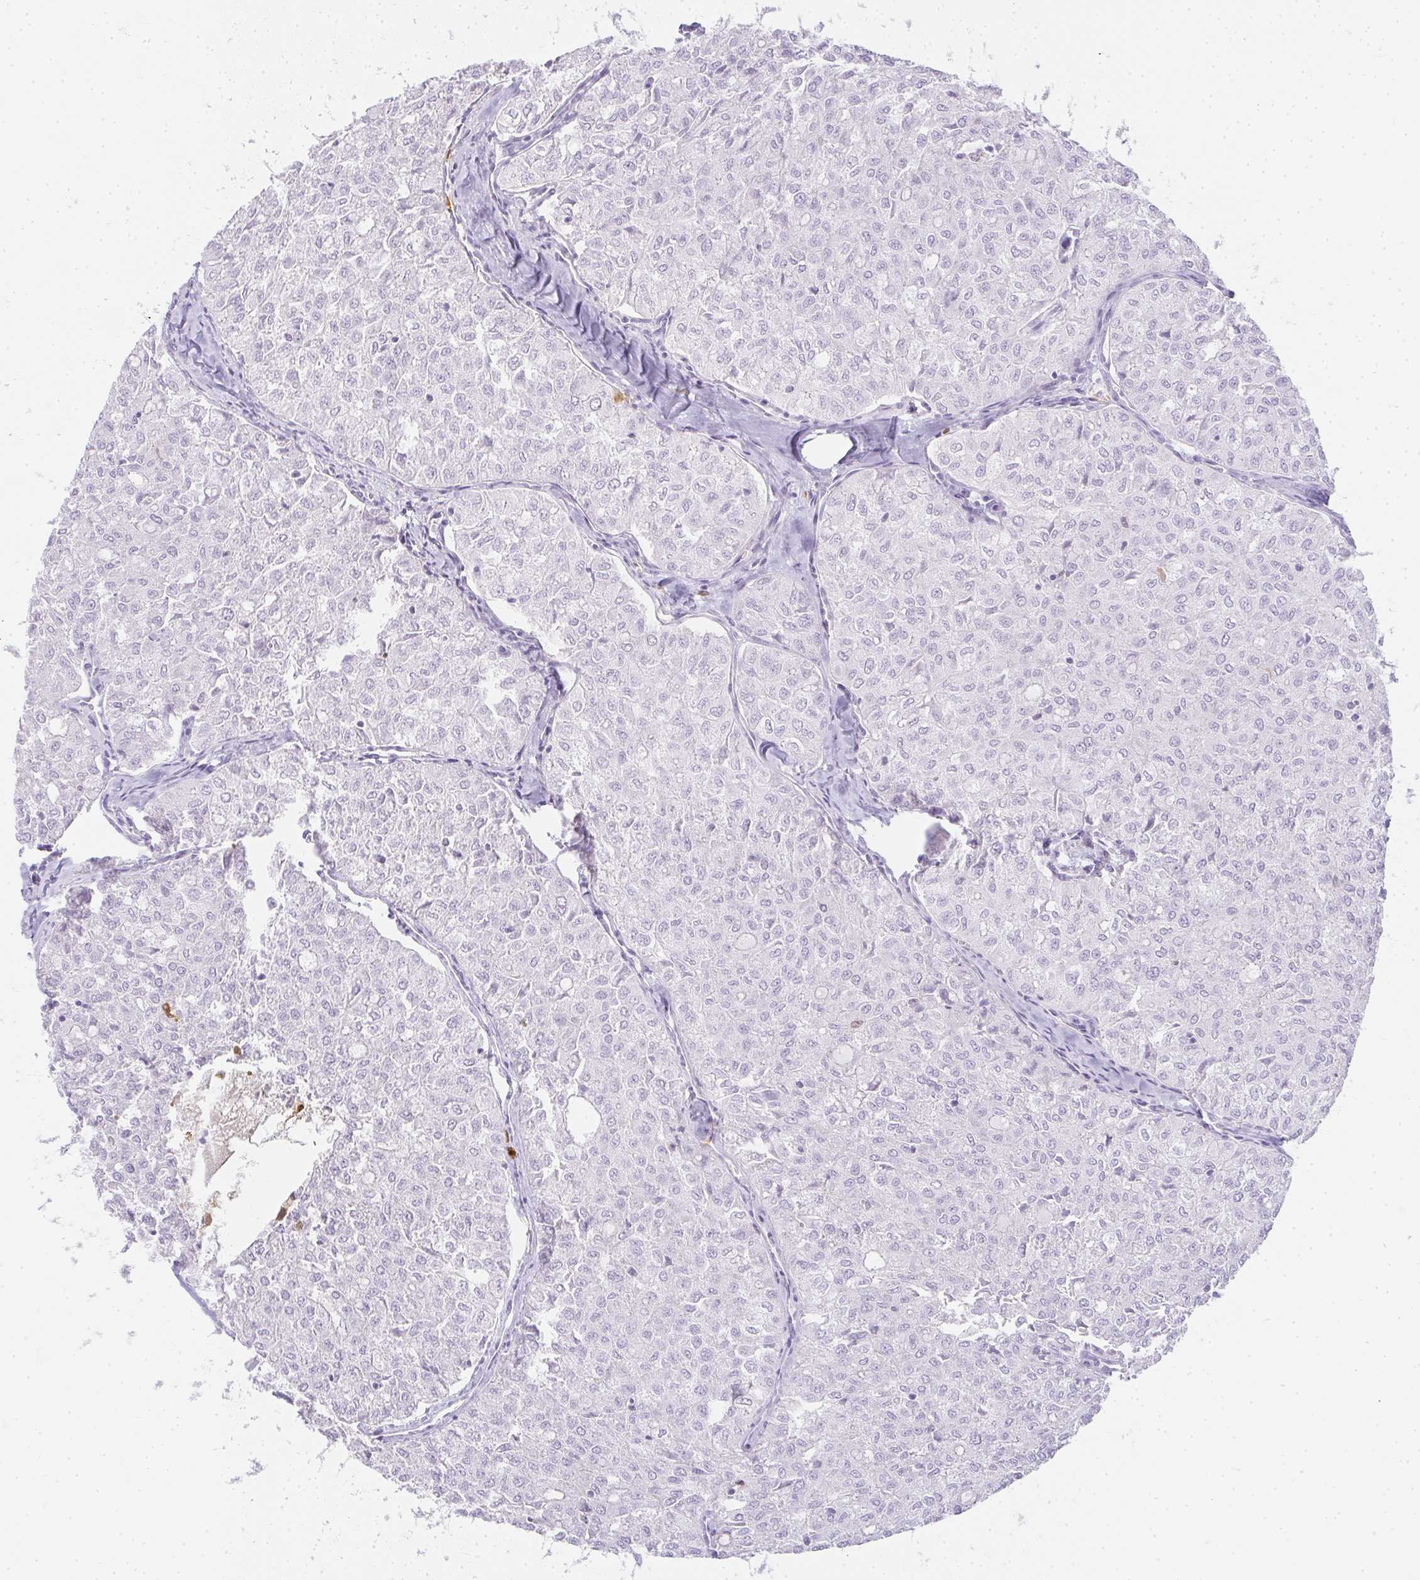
{"staining": {"intensity": "negative", "quantity": "none", "location": "none"}, "tissue": "thyroid cancer", "cell_type": "Tumor cells", "image_type": "cancer", "snomed": [{"axis": "morphology", "description": "Follicular adenoma carcinoma, NOS"}, {"axis": "topography", "description": "Thyroid gland"}], "caption": "An immunohistochemistry (IHC) histopathology image of thyroid follicular adenoma carcinoma is shown. There is no staining in tumor cells of thyroid follicular adenoma carcinoma. Brightfield microscopy of immunohistochemistry (IHC) stained with DAB (brown) and hematoxylin (blue), captured at high magnification.", "gene": "HK3", "patient": {"sex": "male", "age": 75}}